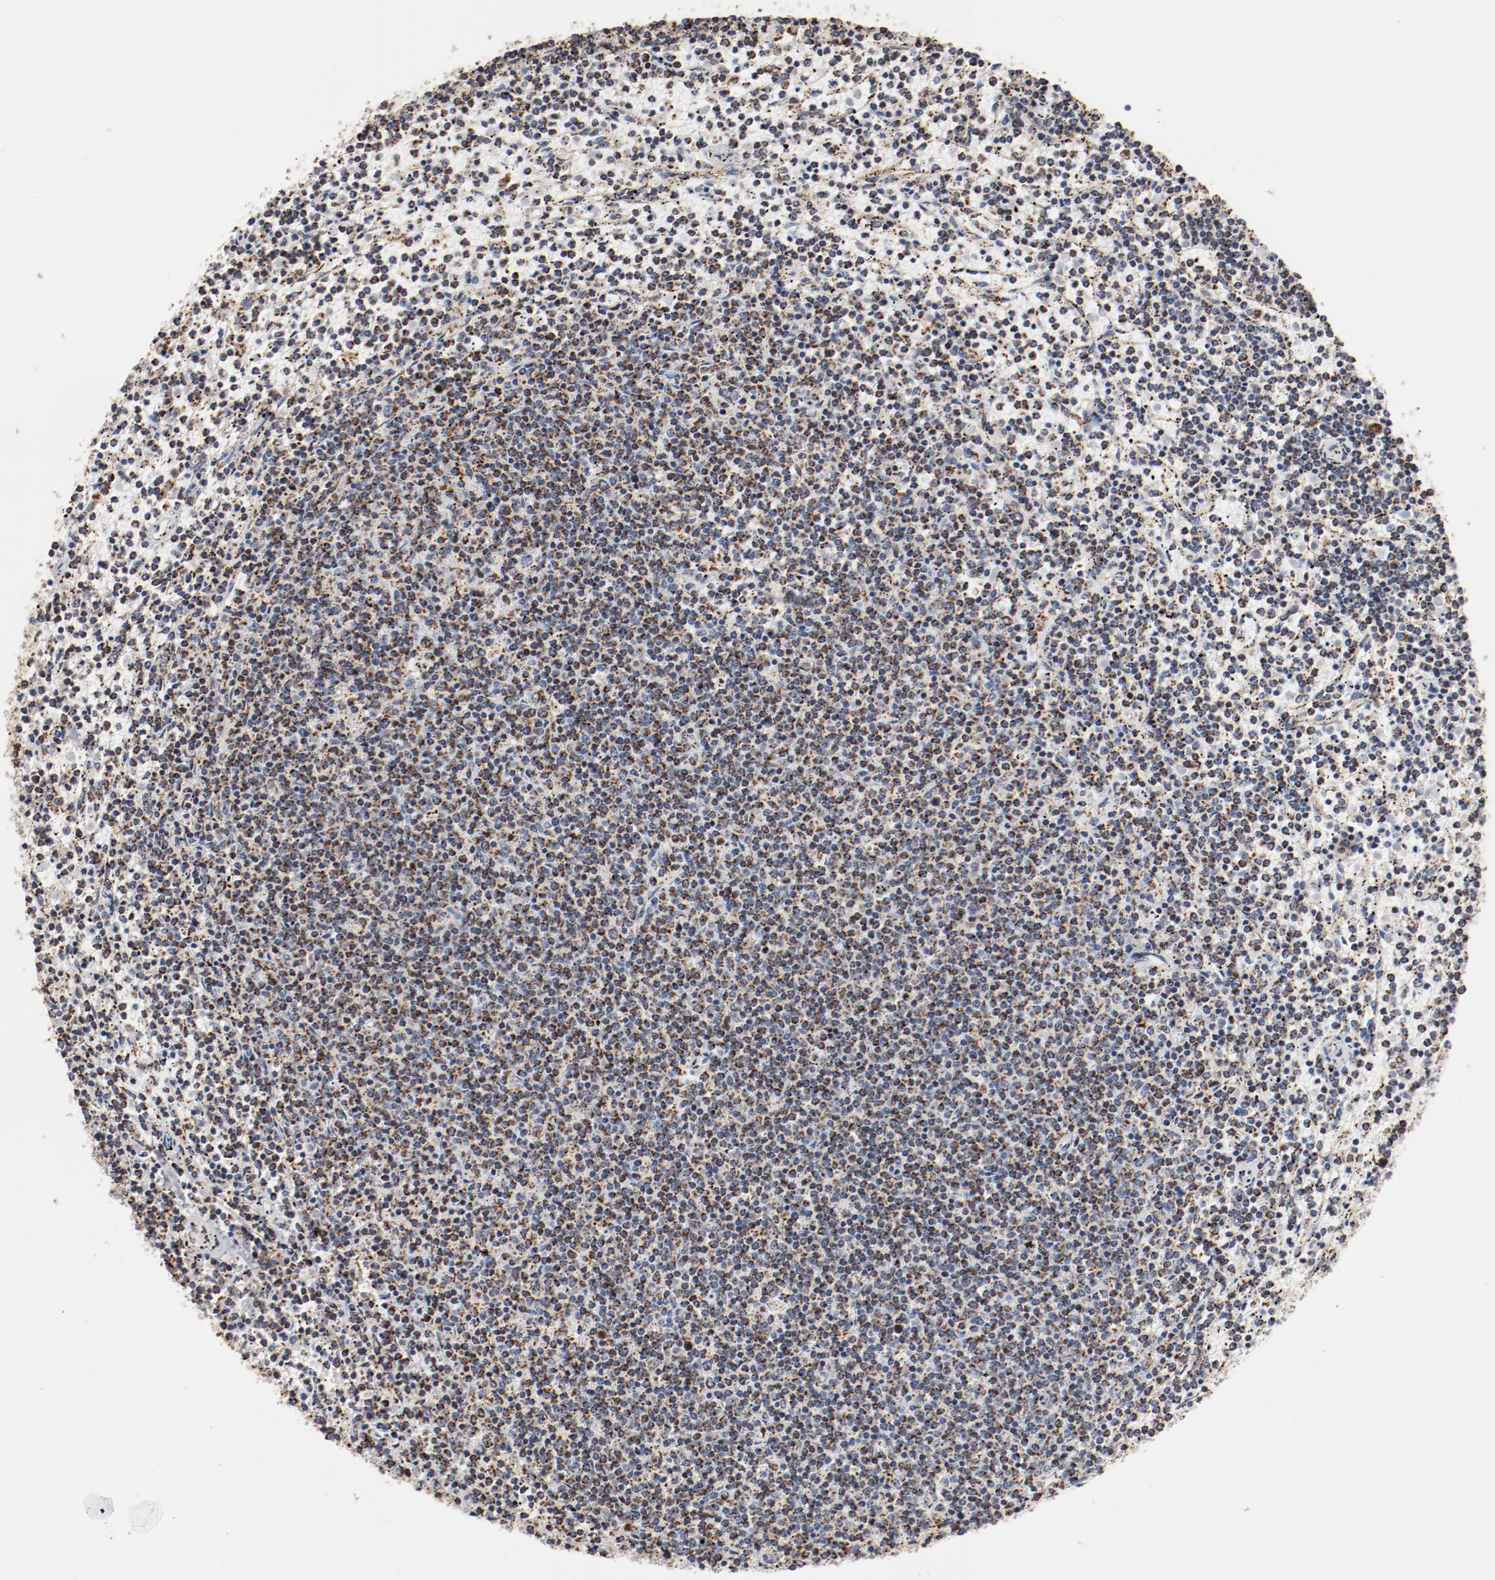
{"staining": {"intensity": "strong", "quantity": ">75%", "location": "cytoplasmic/membranous"}, "tissue": "lymphoma", "cell_type": "Tumor cells", "image_type": "cancer", "snomed": [{"axis": "morphology", "description": "Malignant lymphoma, non-Hodgkin's type, Low grade"}, {"axis": "topography", "description": "Spleen"}], "caption": "High-magnification brightfield microscopy of lymphoma stained with DAB (3,3'-diaminobenzidine) (brown) and counterstained with hematoxylin (blue). tumor cells exhibit strong cytoplasmic/membranous positivity is seen in approximately>75% of cells.", "gene": "NDUFS4", "patient": {"sex": "female", "age": 50}}